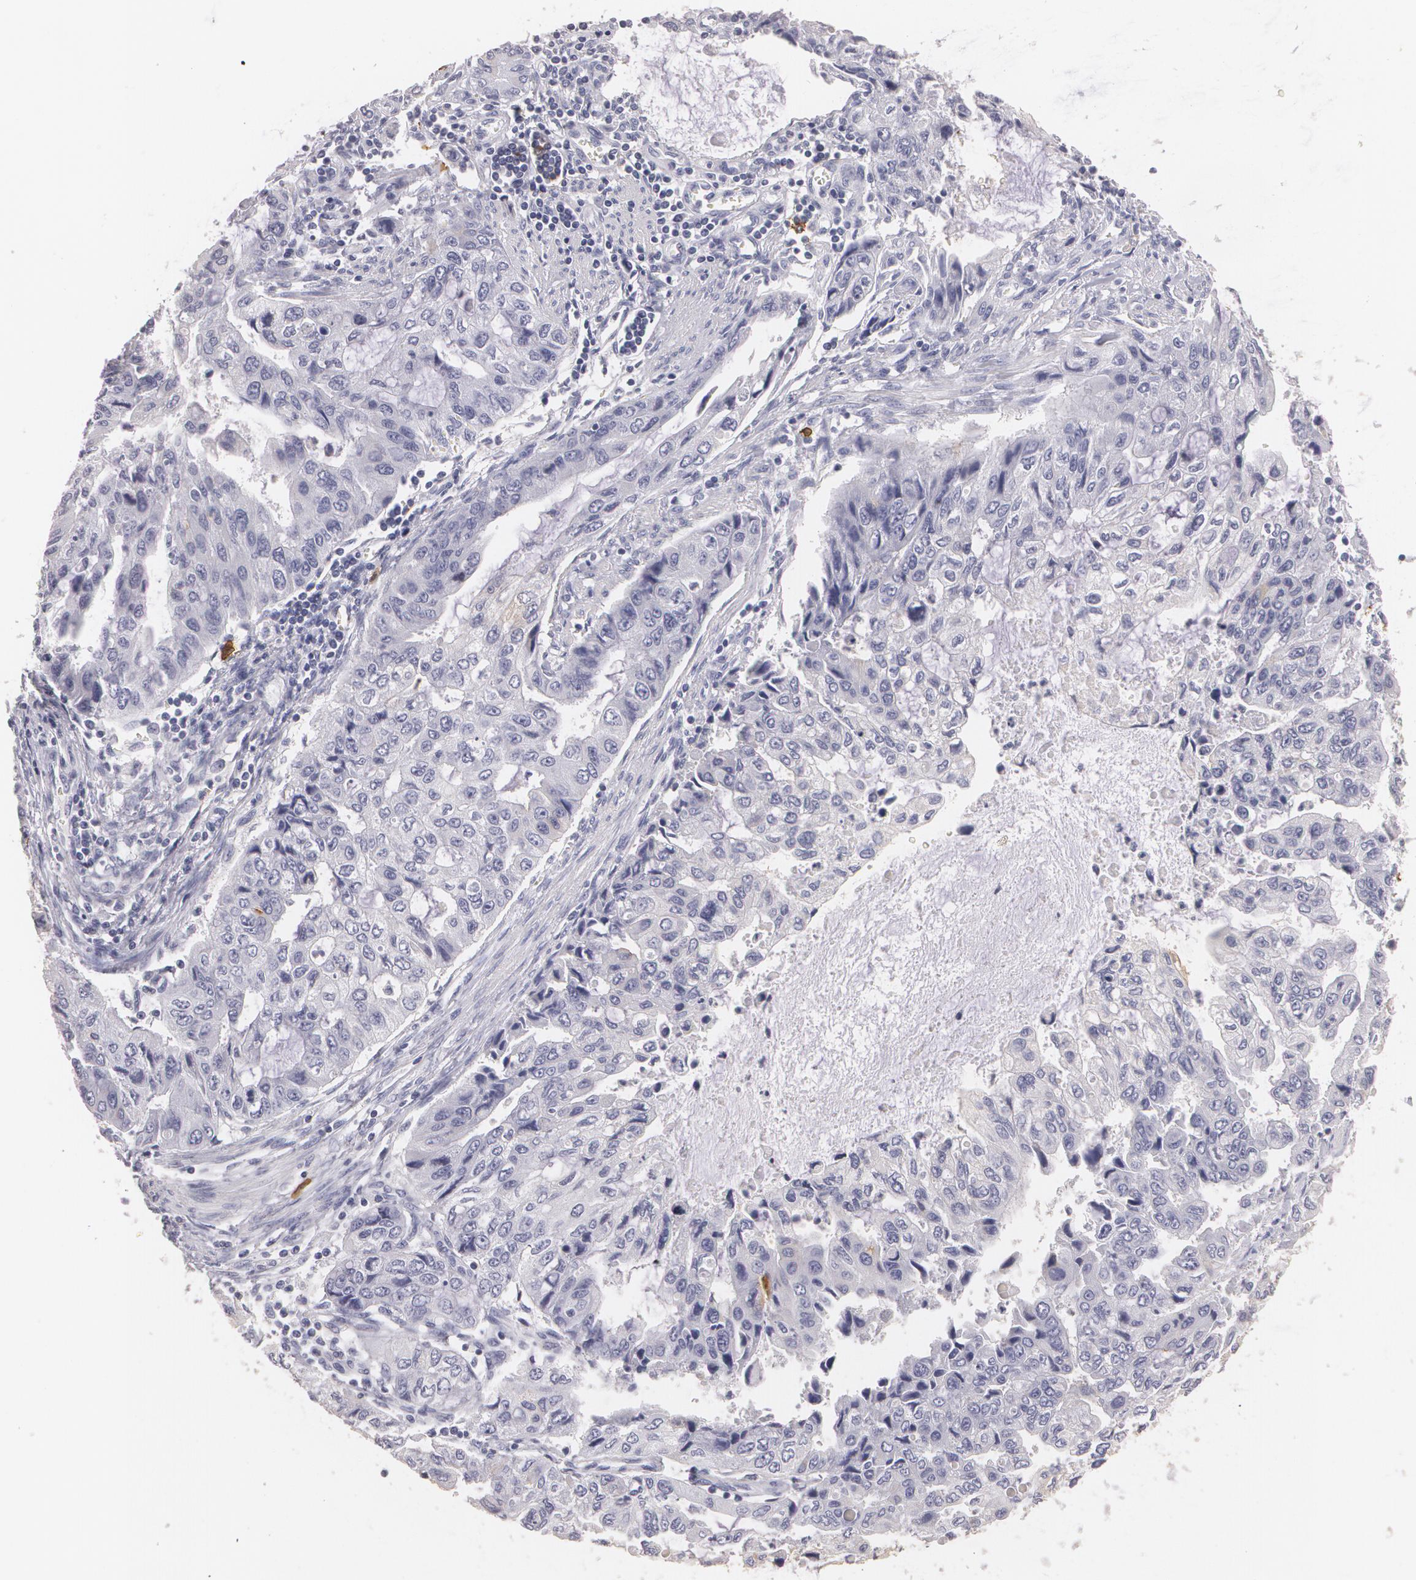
{"staining": {"intensity": "negative", "quantity": "none", "location": "none"}, "tissue": "stomach cancer", "cell_type": "Tumor cells", "image_type": "cancer", "snomed": [{"axis": "morphology", "description": "Adenocarcinoma, NOS"}, {"axis": "topography", "description": "Stomach, upper"}], "caption": "IHC image of neoplastic tissue: stomach cancer stained with DAB shows no significant protein positivity in tumor cells.", "gene": "NGFR", "patient": {"sex": "female", "age": 52}}